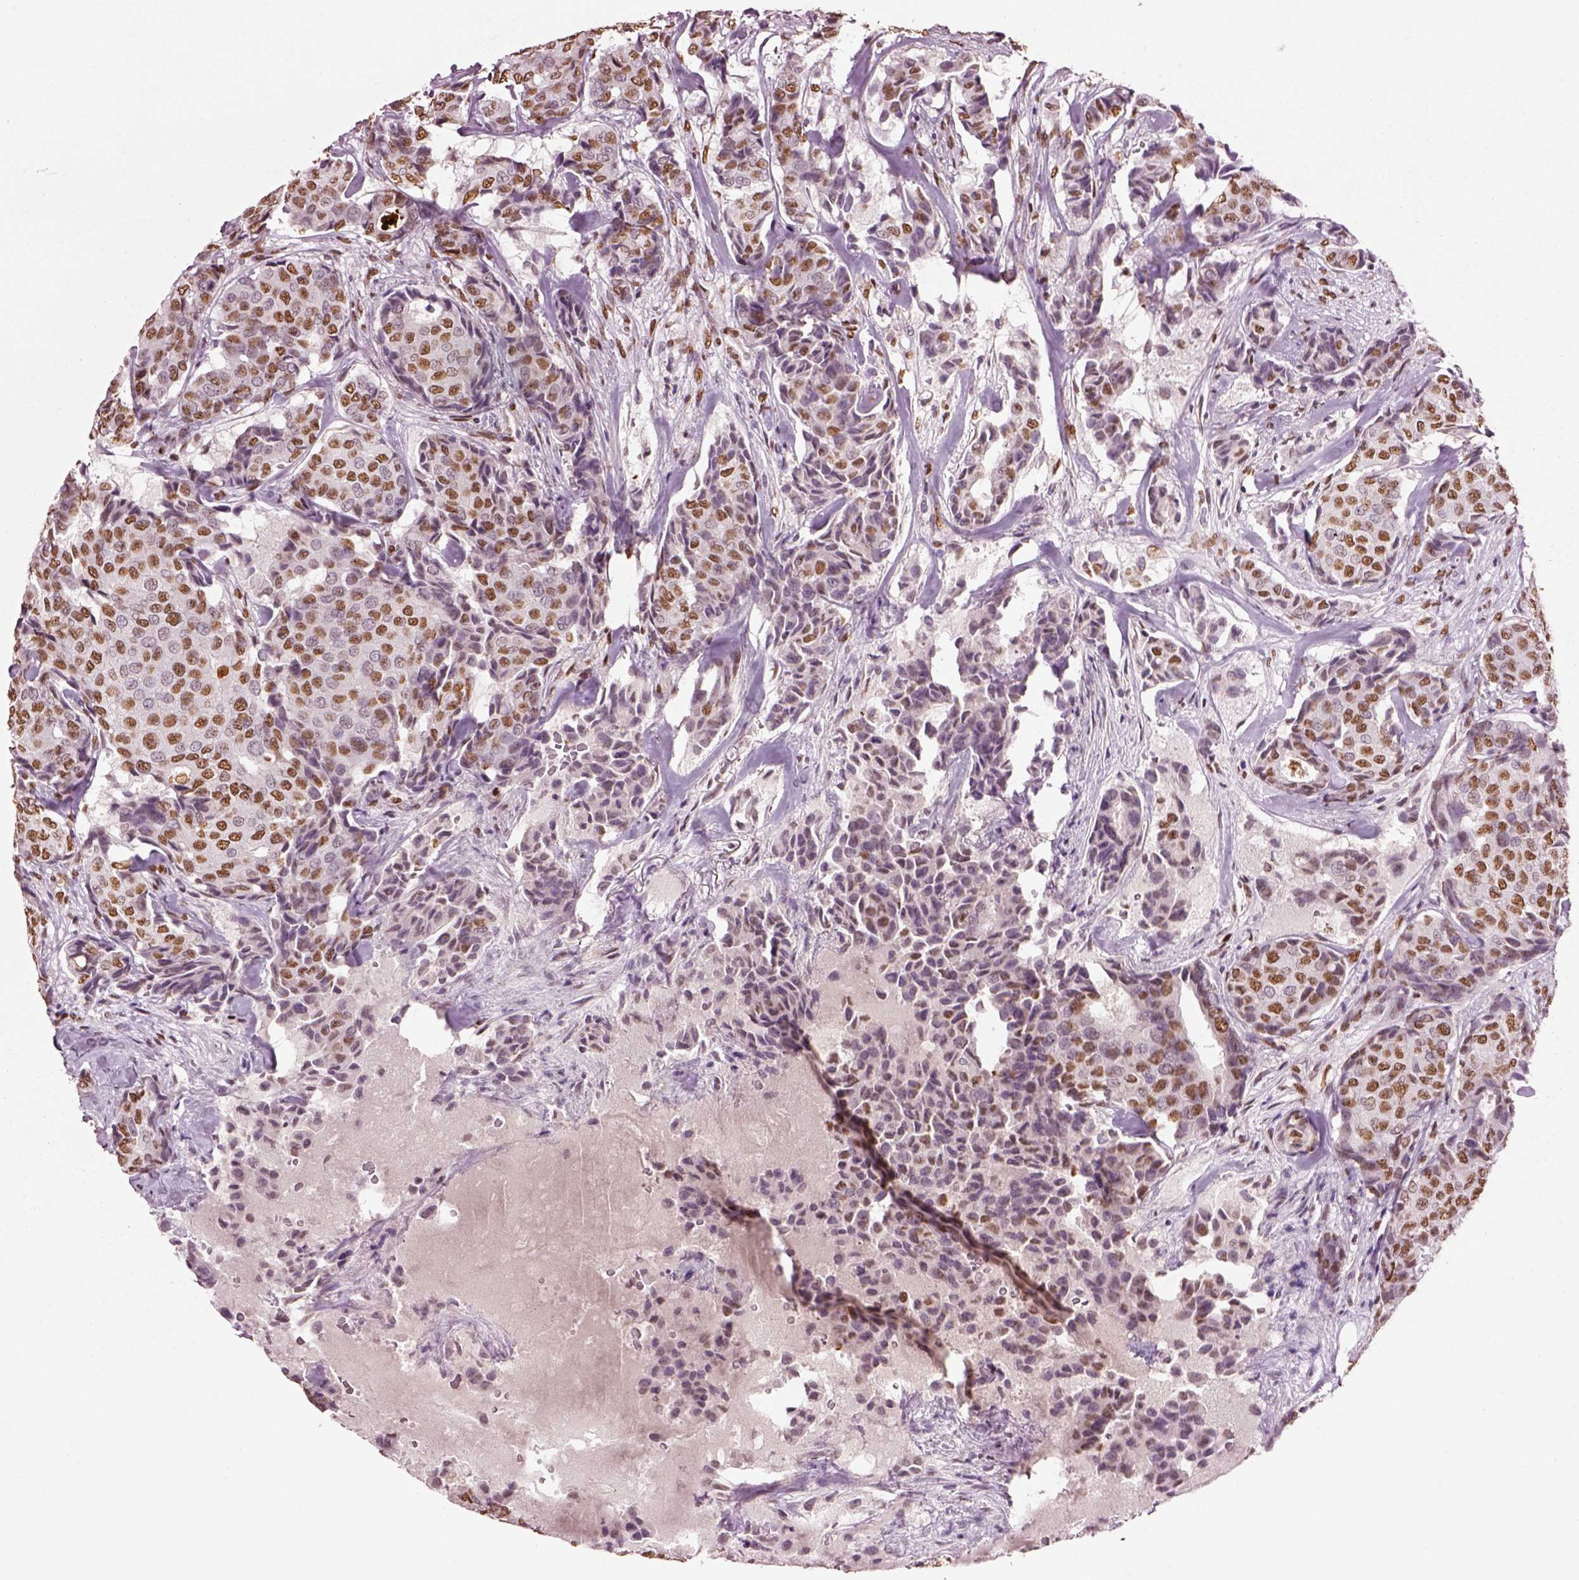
{"staining": {"intensity": "moderate", "quantity": ">75%", "location": "nuclear"}, "tissue": "breast cancer", "cell_type": "Tumor cells", "image_type": "cancer", "snomed": [{"axis": "morphology", "description": "Duct carcinoma"}, {"axis": "topography", "description": "Breast"}], "caption": "Tumor cells demonstrate medium levels of moderate nuclear staining in approximately >75% of cells in human breast cancer.", "gene": "DDX3X", "patient": {"sex": "female", "age": 75}}